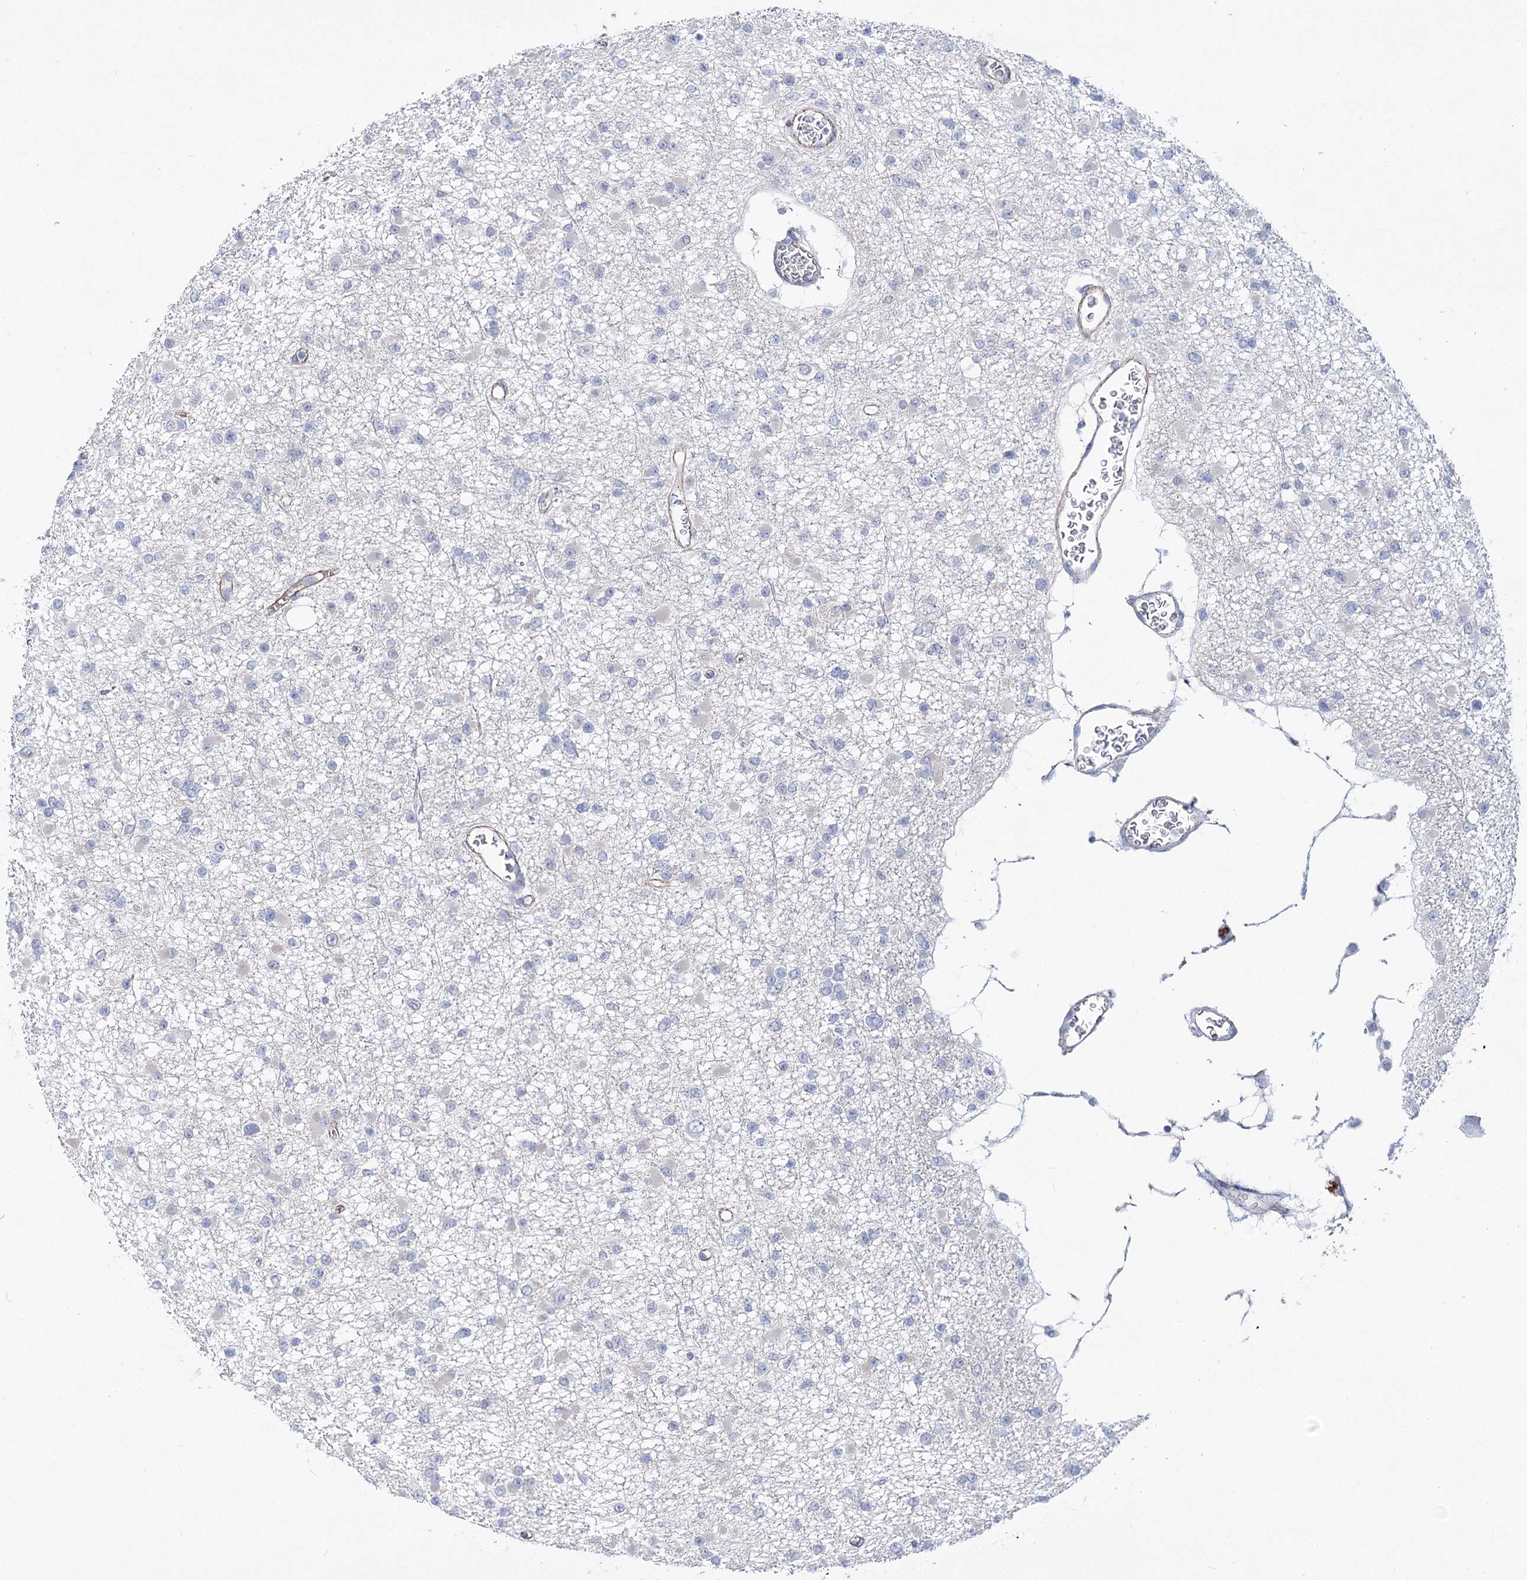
{"staining": {"intensity": "negative", "quantity": "none", "location": "none"}, "tissue": "glioma", "cell_type": "Tumor cells", "image_type": "cancer", "snomed": [{"axis": "morphology", "description": "Glioma, malignant, Low grade"}, {"axis": "topography", "description": "Brain"}], "caption": "This is a histopathology image of immunohistochemistry staining of malignant low-grade glioma, which shows no expression in tumor cells.", "gene": "NRAP", "patient": {"sex": "female", "age": 22}}